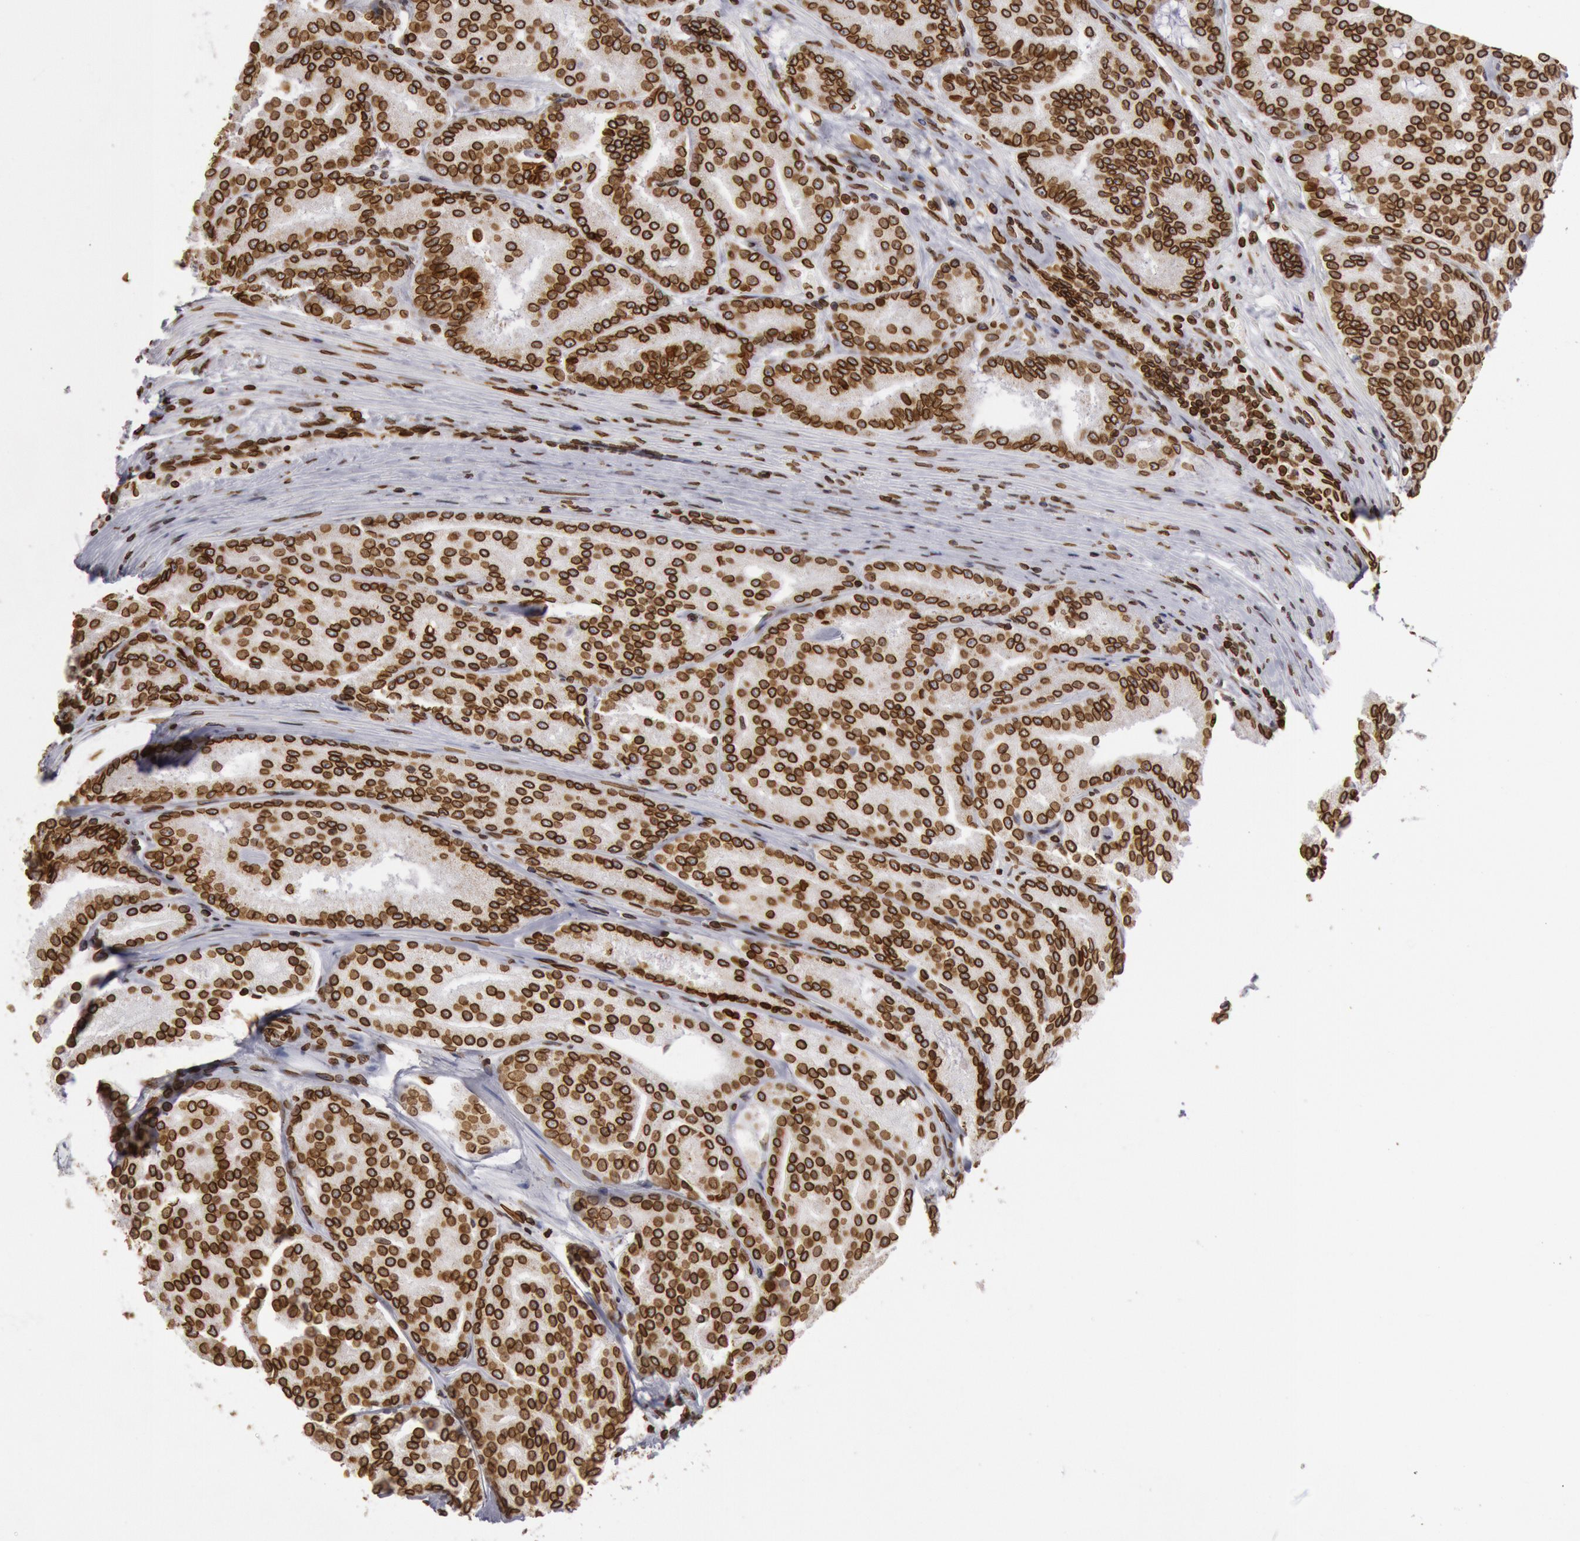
{"staining": {"intensity": "strong", "quantity": ">75%", "location": "nuclear"}, "tissue": "prostate cancer", "cell_type": "Tumor cells", "image_type": "cancer", "snomed": [{"axis": "morphology", "description": "Adenocarcinoma, High grade"}, {"axis": "topography", "description": "Prostate"}], "caption": "The histopathology image displays a brown stain indicating the presence of a protein in the nuclear of tumor cells in prostate cancer (adenocarcinoma (high-grade)).", "gene": "SUN2", "patient": {"sex": "male", "age": 64}}